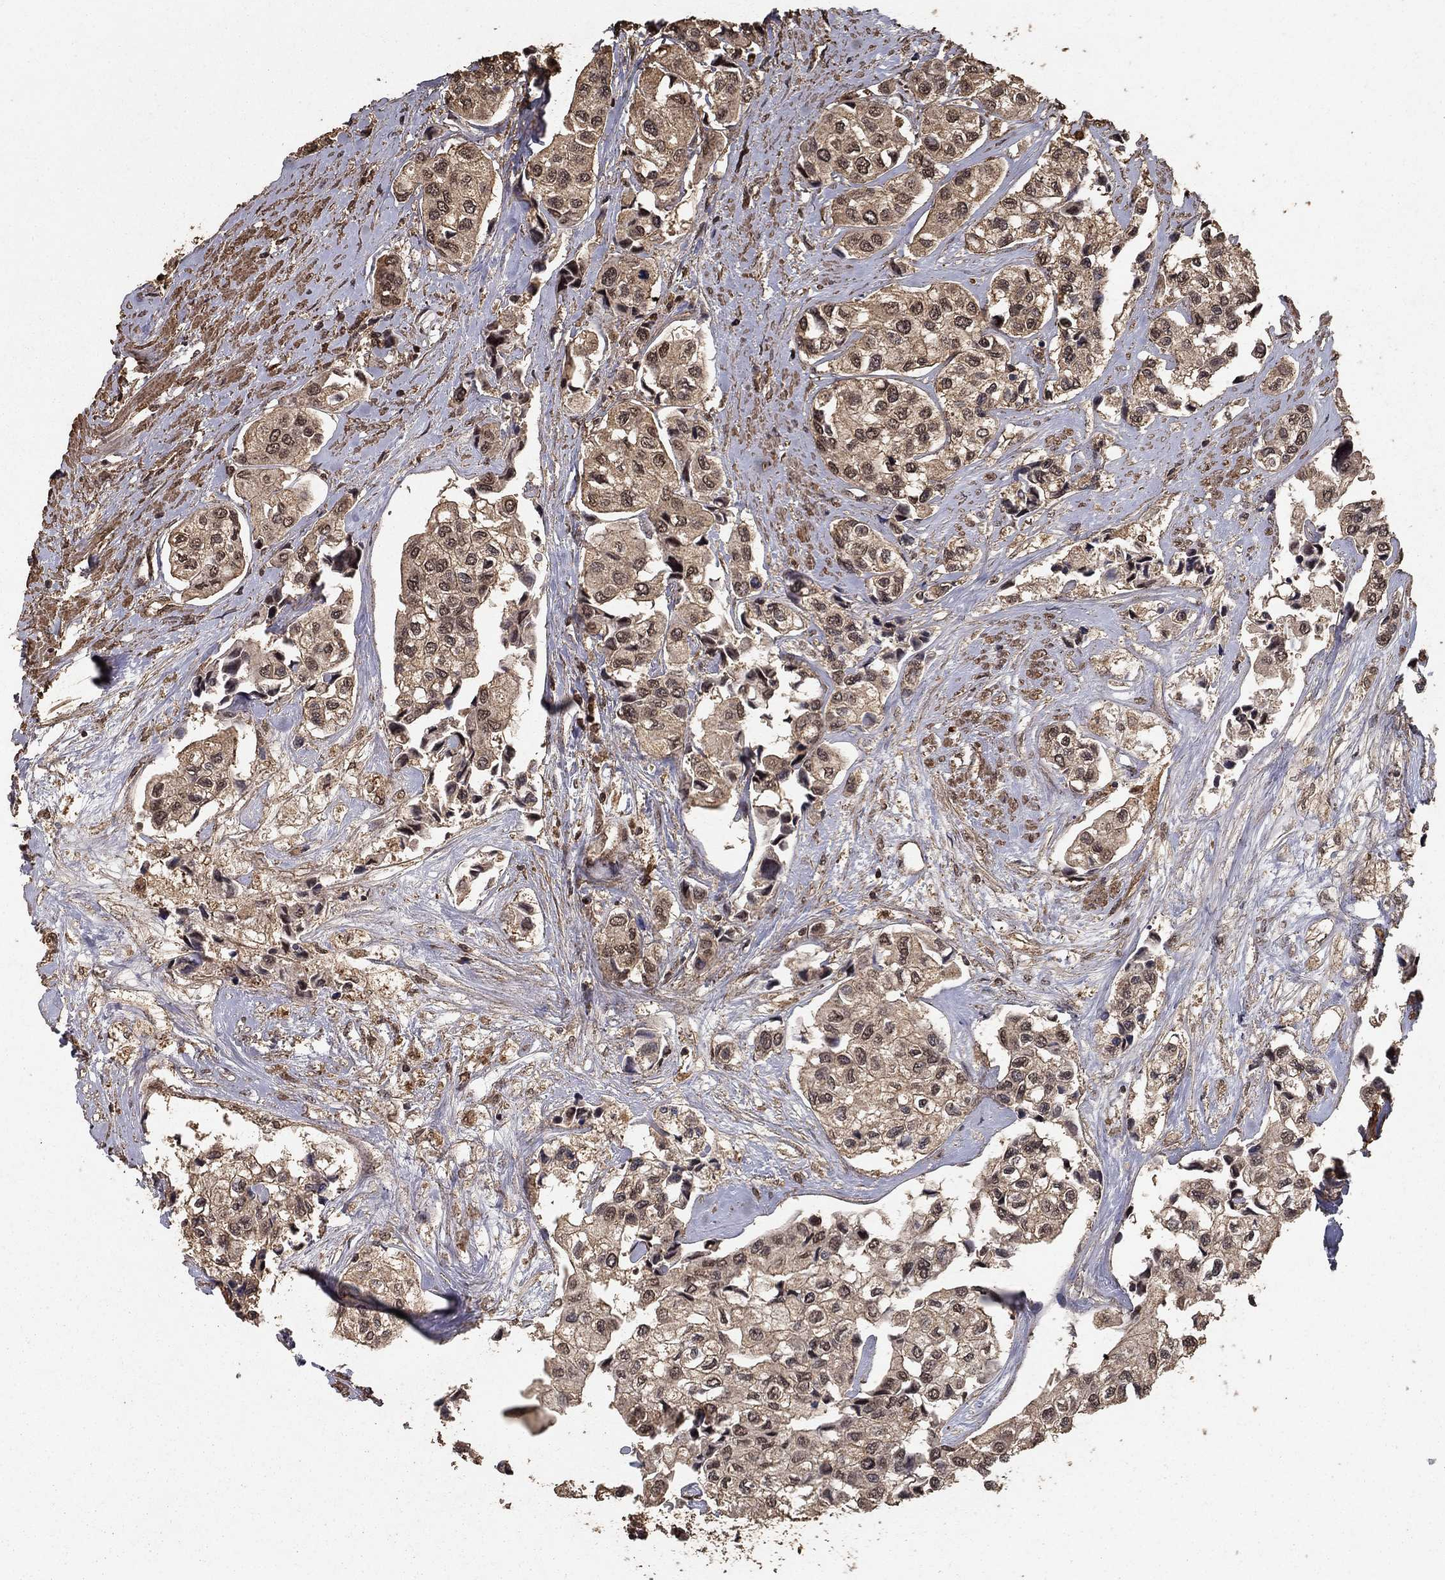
{"staining": {"intensity": "weak", "quantity": "25%-75%", "location": "cytoplasmic/membranous,nuclear"}, "tissue": "urothelial cancer", "cell_type": "Tumor cells", "image_type": "cancer", "snomed": [{"axis": "morphology", "description": "Urothelial carcinoma, High grade"}, {"axis": "topography", "description": "Urinary bladder"}], "caption": "Immunohistochemistry (DAB) staining of high-grade urothelial carcinoma shows weak cytoplasmic/membranous and nuclear protein positivity in about 25%-75% of tumor cells.", "gene": "PRDM1", "patient": {"sex": "male", "age": 73}}